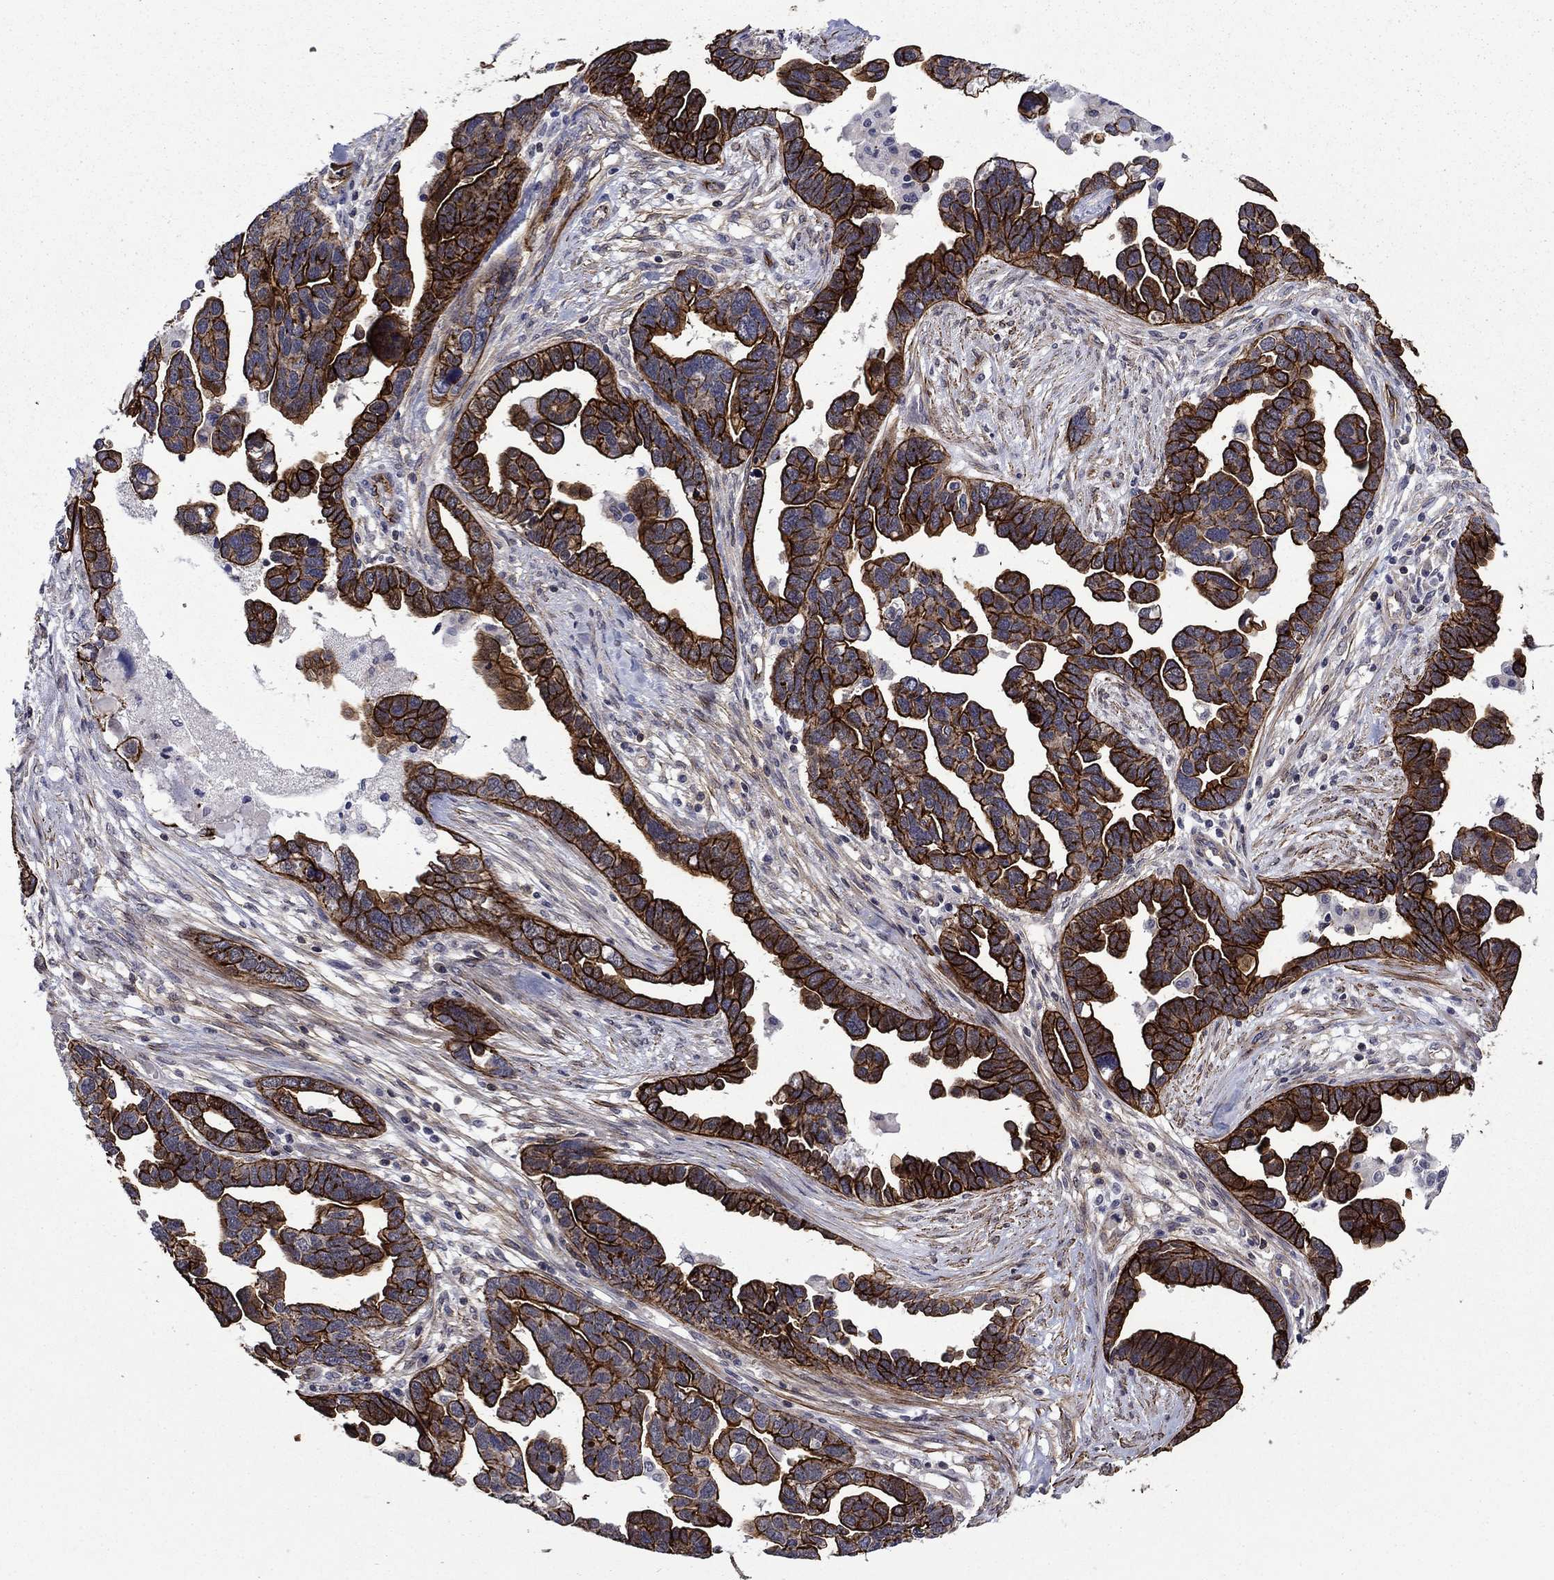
{"staining": {"intensity": "strong", "quantity": ">75%", "location": "cytoplasmic/membranous"}, "tissue": "ovarian cancer", "cell_type": "Tumor cells", "image_type": "cancer", "snomed": [{"axis": "morphology", "description": "Cystadenocarcinoma, serous, NOS"}, {"axis": "topography", "description": "Ovary"}], "caption": "Serous cystadenocarcinoma (ovarian) was stained to show a protein in brown. There is high levels of strong cytoplasmic/membranous positivity in about >75% of tumor cells.", "gene": "LMO7", "patient": {"sex": "female", "age": 54}}